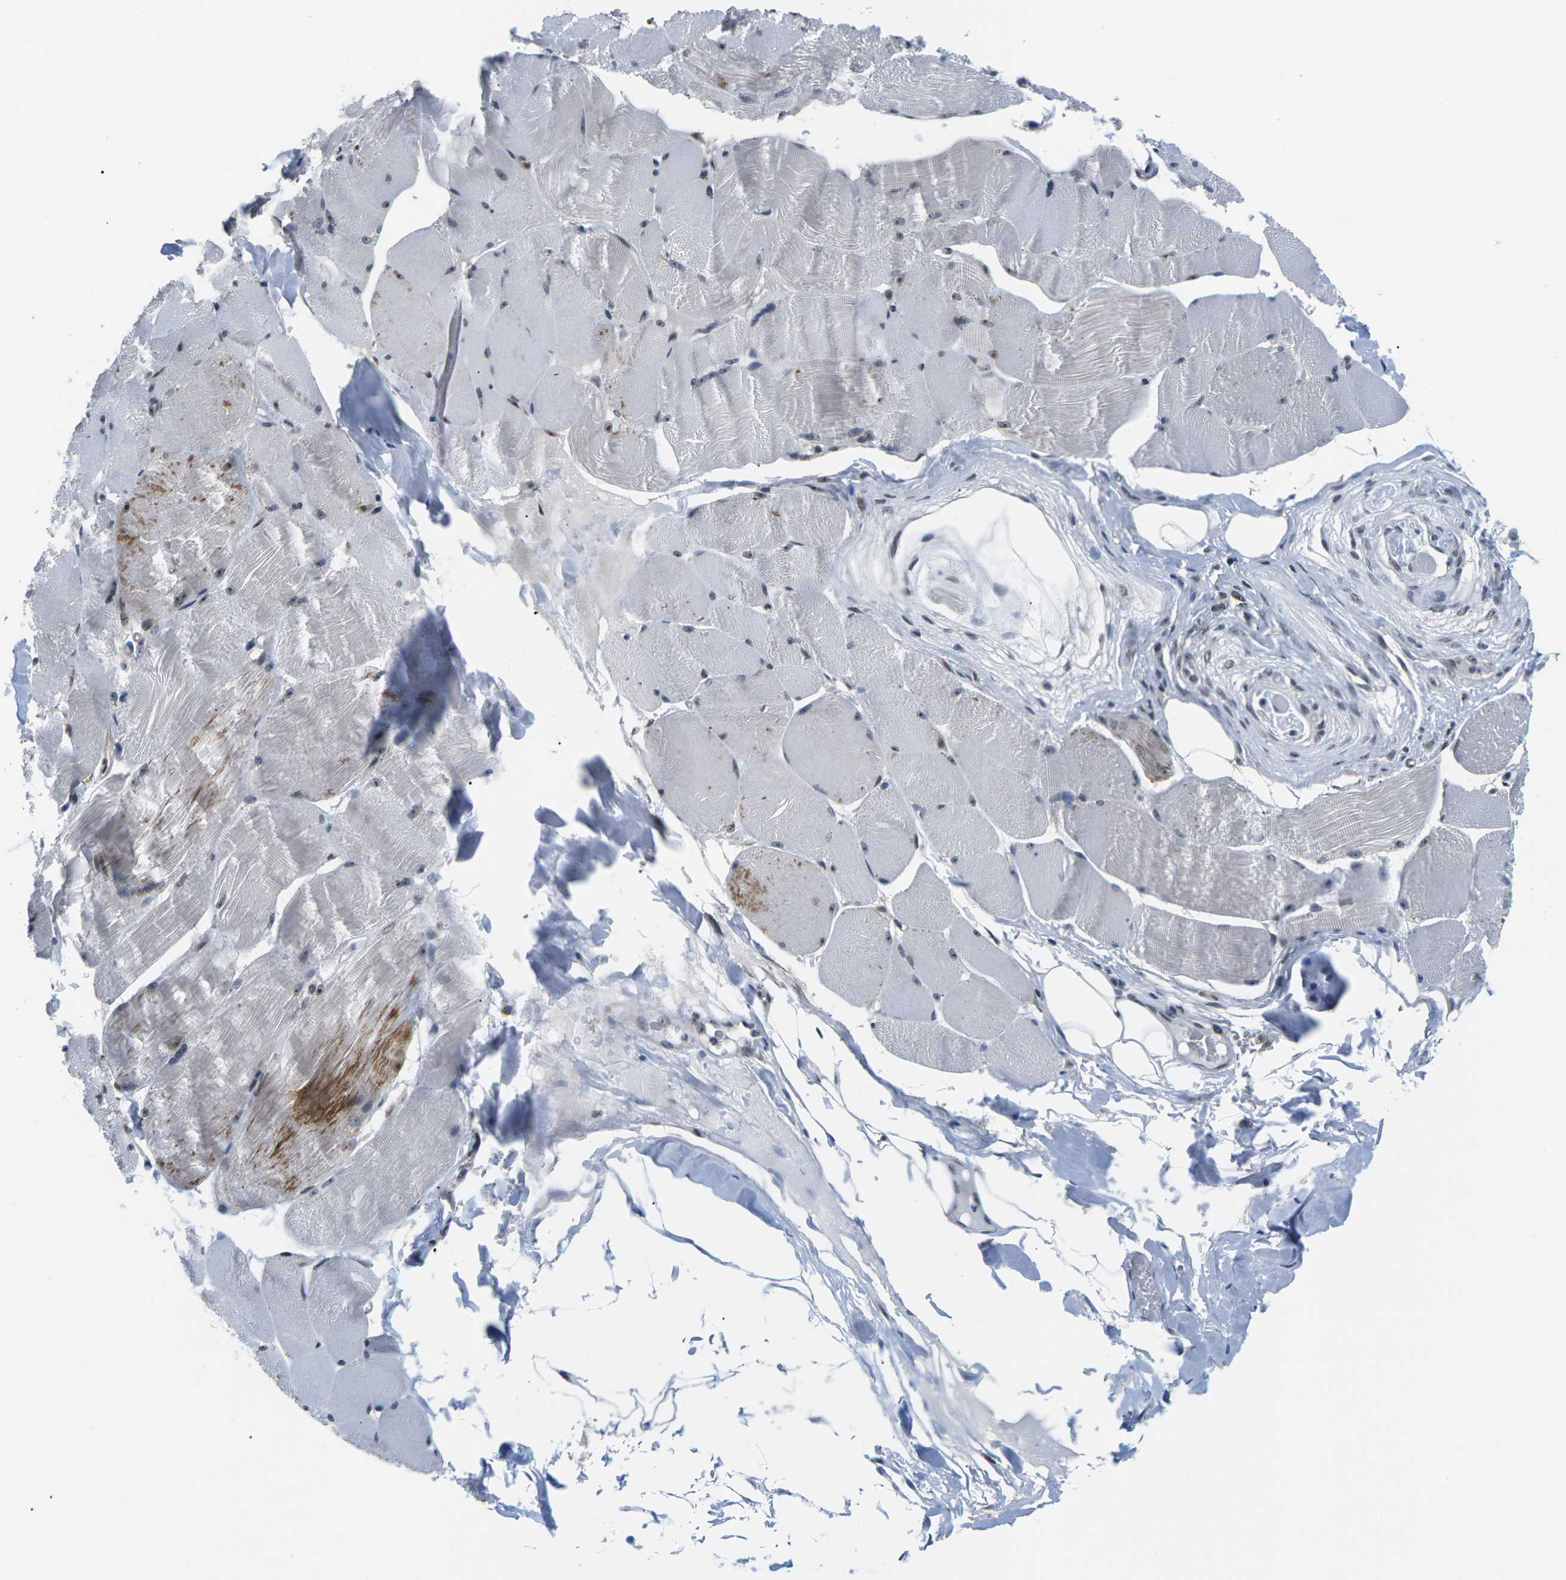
{"staining": {"intensity": "weak", "quantity": "25%-75%", "location": "nuclear"}, "tissue": "skeletal muscle", "cell_type": "Myocytes", "image_type": "normal", "snomed": [{"axis": "morphology", "description": "Normal tissue, NOS"}, {"axis": "topography", "description": "Skin"}, {"axis": "topography", "description": "Skeletal muscle"}], "caption": "IHC photomicrograph of benign skeletal muscle: skeletal muscle stained using immunohistochemistry exhibits low levels of weak protein expression localized specifically in the nuclear of myocytes, appearing as a nuclear brown color.", "gene": "NSRP1", "patient": {"sex": "male", "age": 83}}